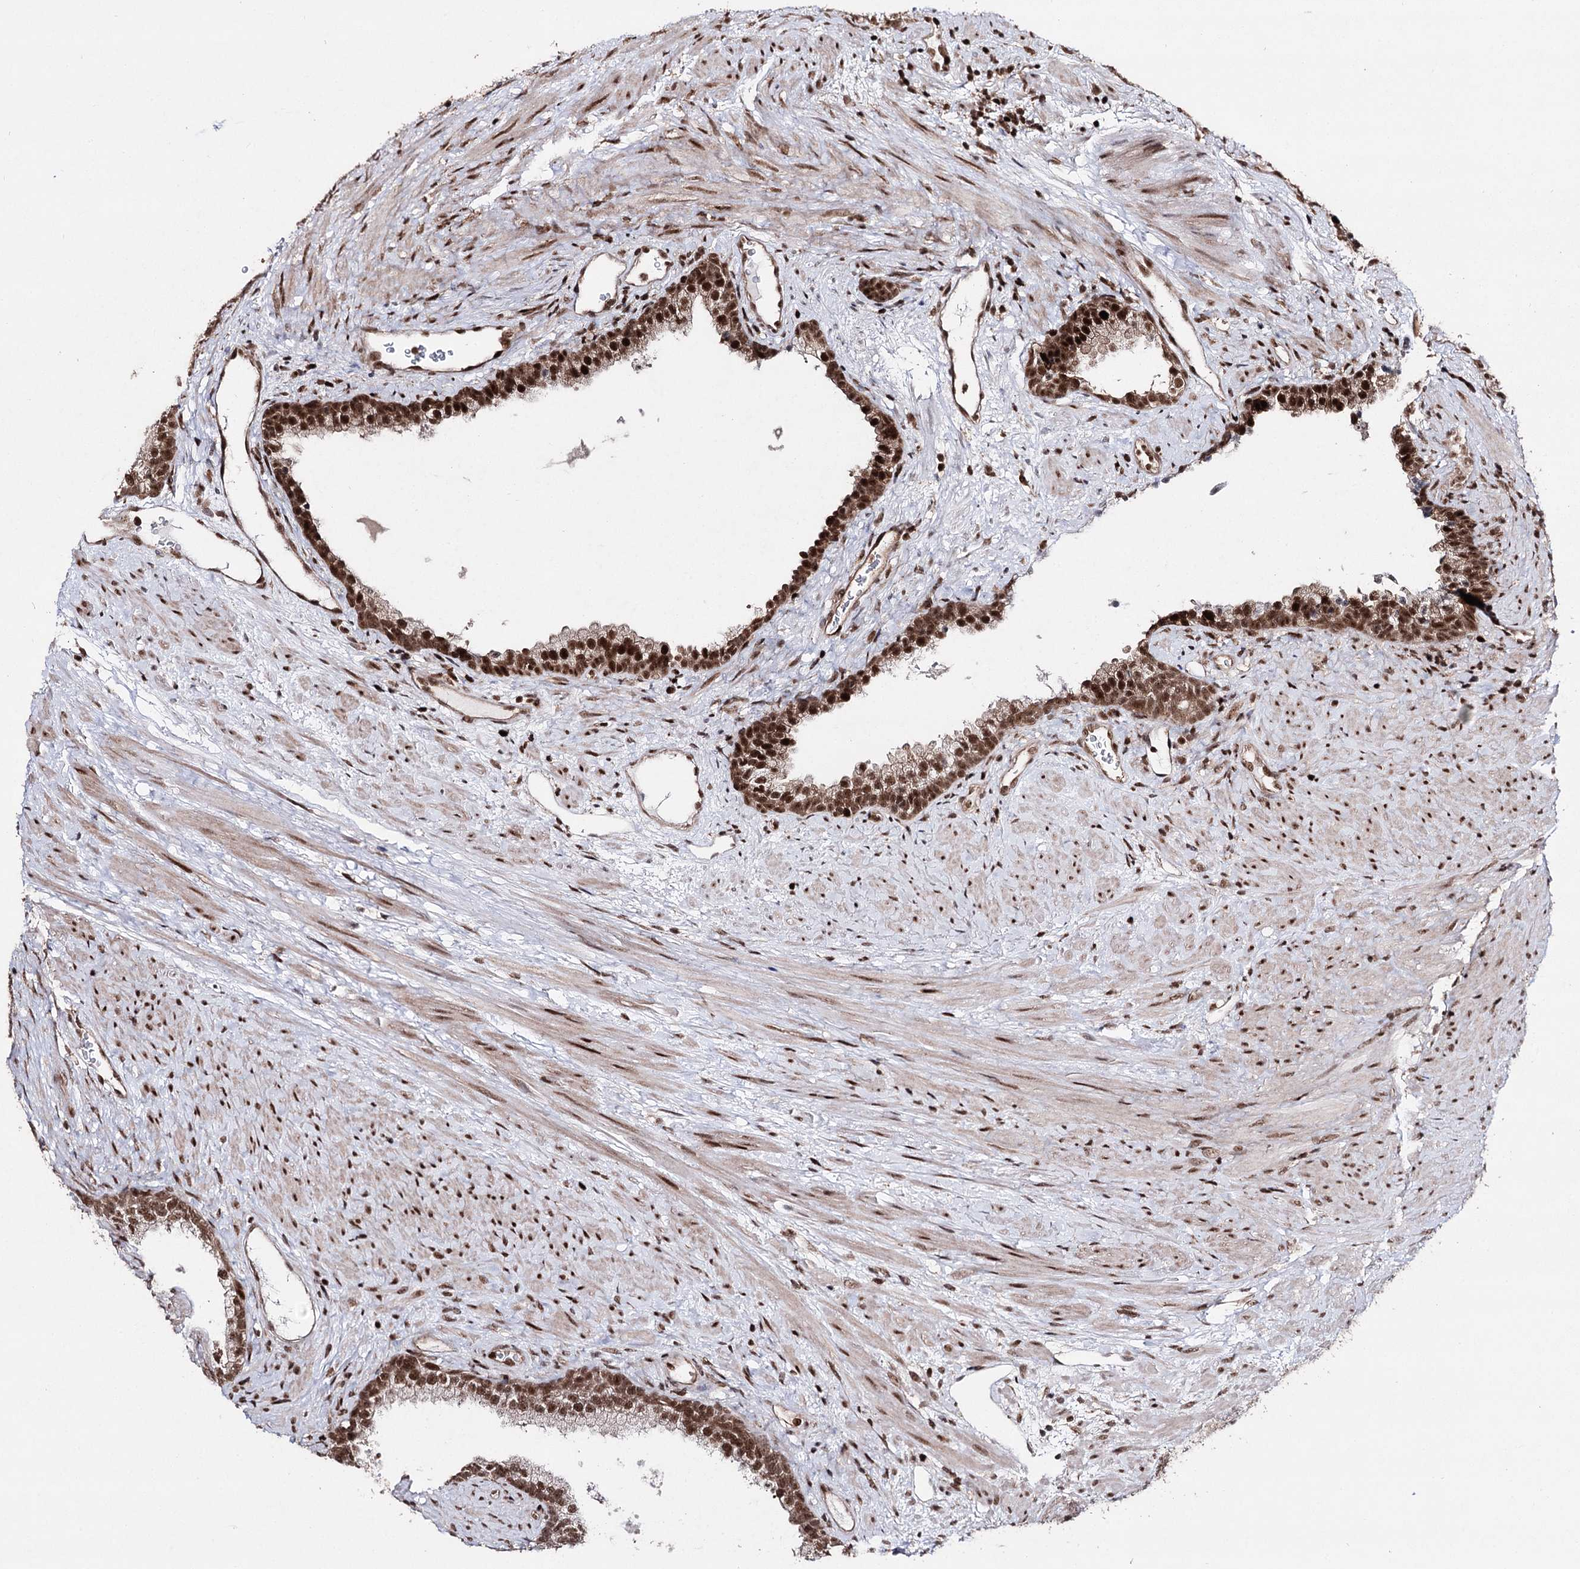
{"staining": {"intensity": "strong", "quantity": ">75%", "location": "nuclear"}, "tissue": "prostate", "cell_type": "Glandular cells", "image_type": "normal", "snomed": [{"axis": "morphology", "description": "Normal tissue, NOS"}, {"axis": "topography", "description": "Prostate"}], "caption": "Prostate stained with DAB immunohistochemistry exhibits high levels of strong nuclear staining in approximately >75% of glandular cells. (DAB (3,3'-diaminobenzidine) = brown stain, brightfield microscopy at high magnification).", "gene": "PDCD4", "patient": {"sex": "male", "age": 76}}